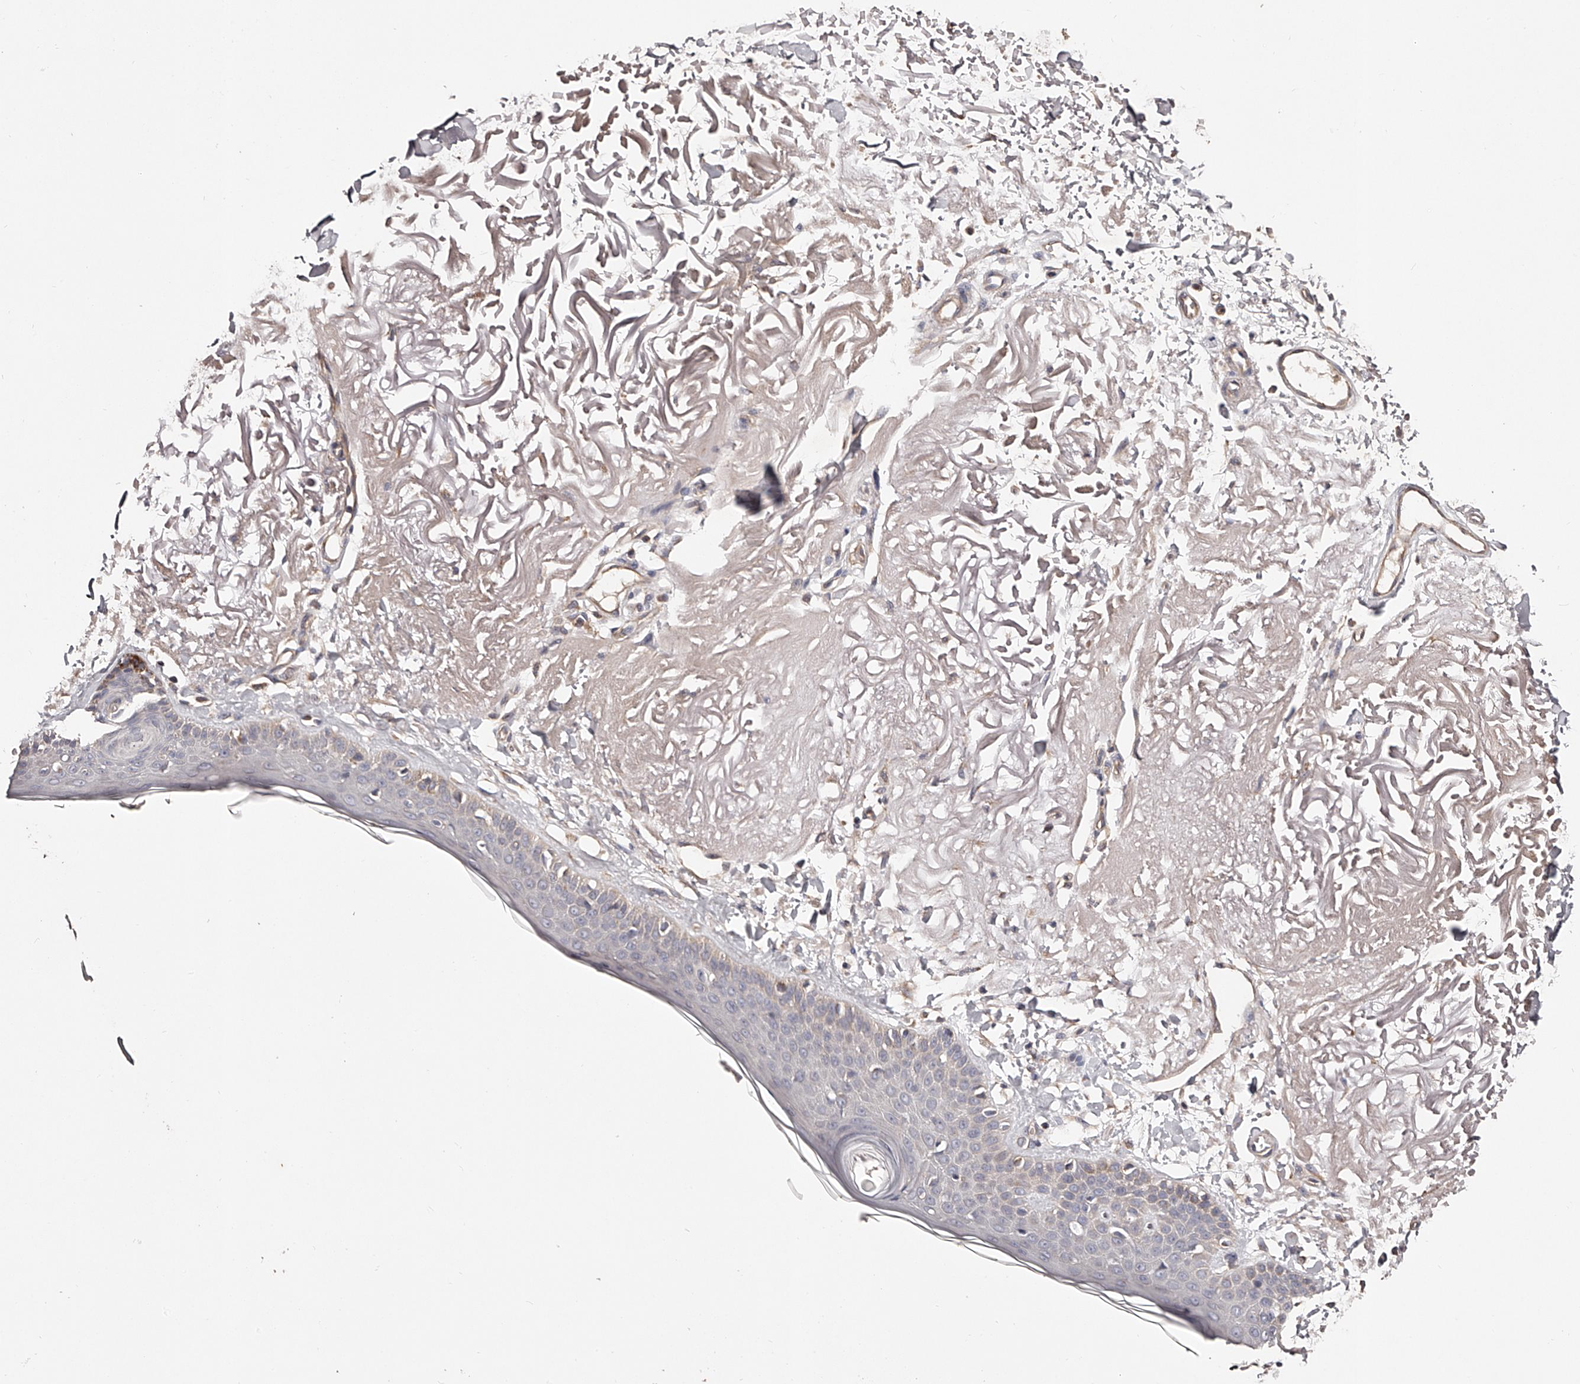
{"staining": {"intensity": "weak", "quantity": "<25%", "location": "cytoplasmic/membranous"}, "tissue": "skin", "cell_type": "Fibroblasts", "image_type": "normal", "snomed": [{"axis": "morphology", "description": "Normal tissue, NOS"}, {"axis": "topography", "description": "Skin"}, {"axis": "topography", "description": "Skeletal muscle"}], "caption": "A micrograph of skin stained for a protein demonstrates no brown staining in fibroblasts.", "gene": "USP21", "patient": {"sex": "male", "age": 83}}